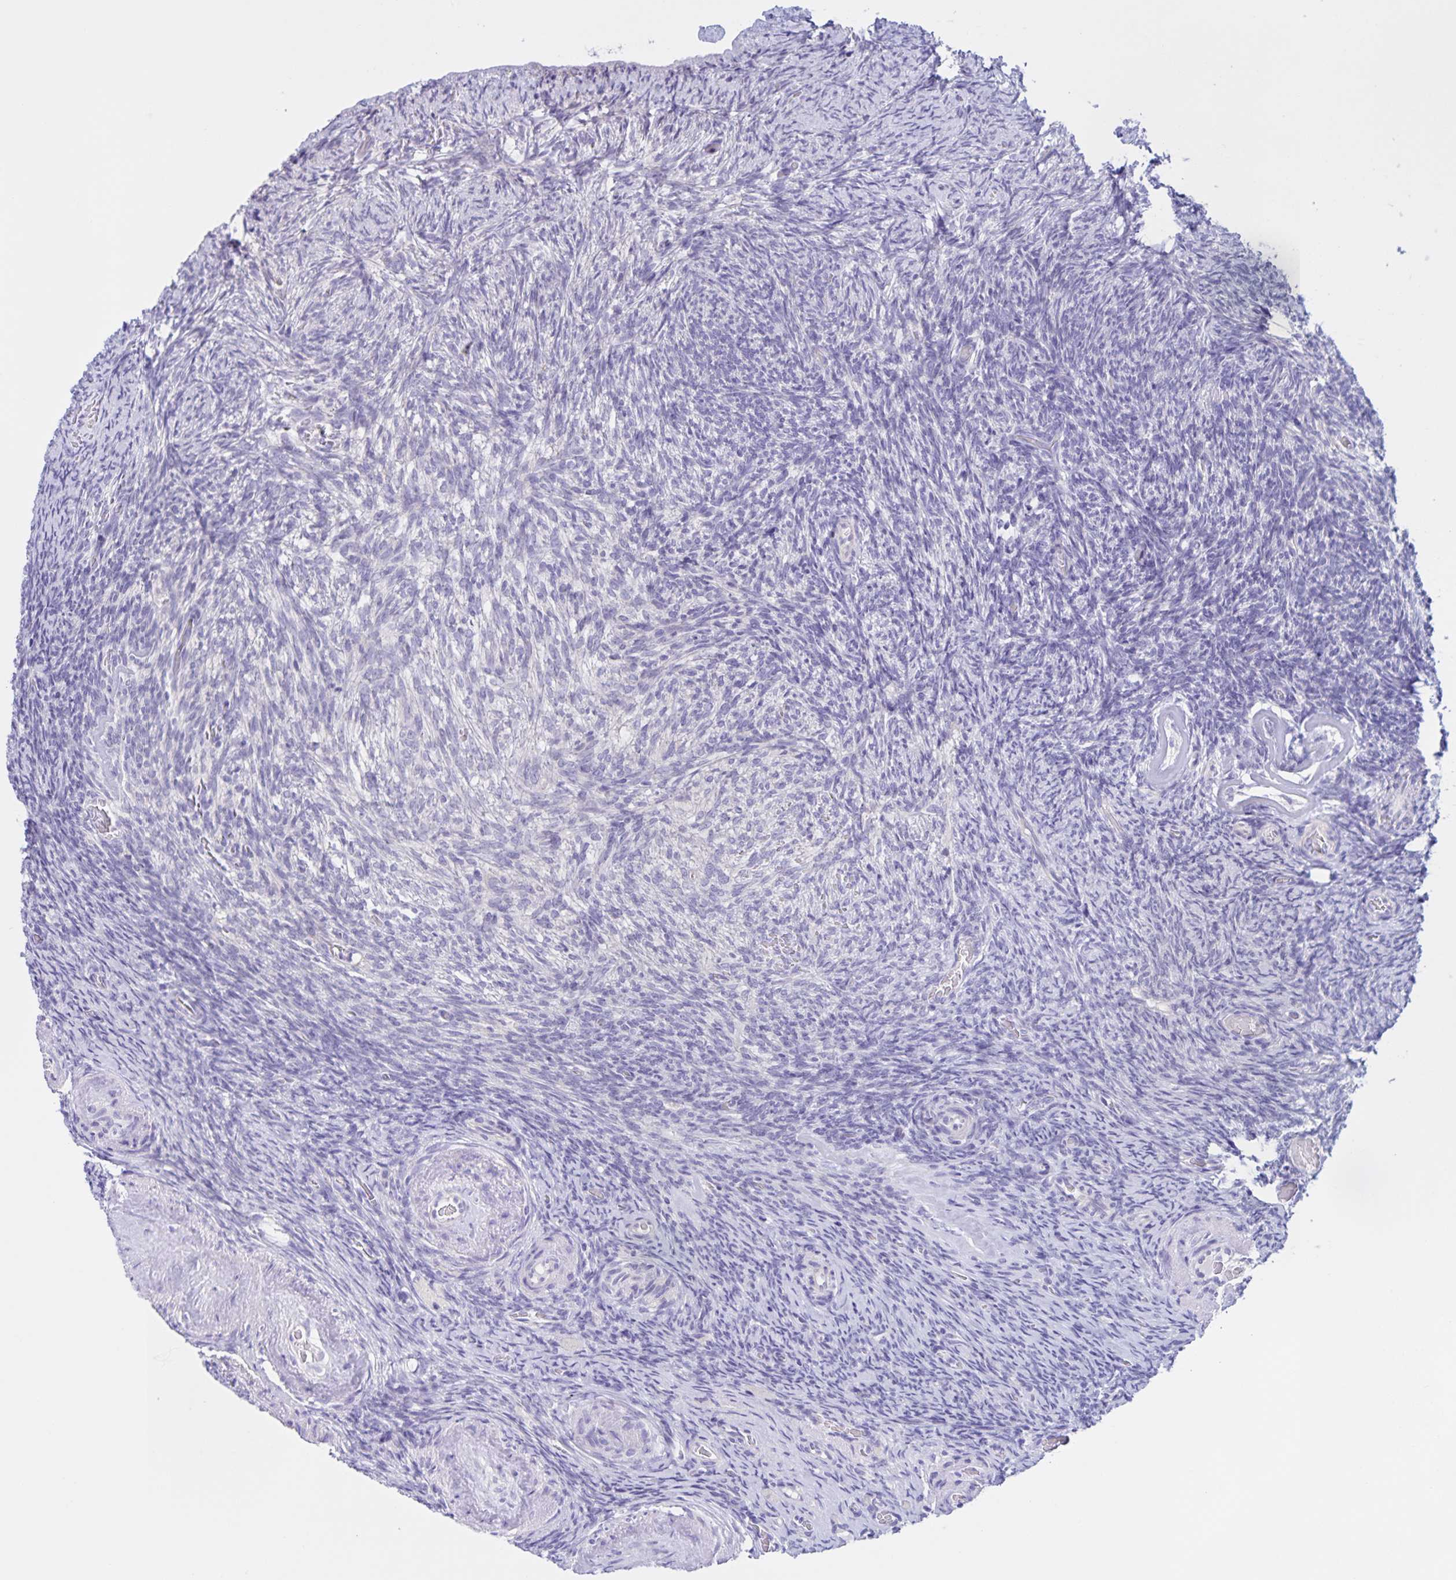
{"staining": {"intensity": "negative", "quantity": "none", "location": "none"}, "tissue": "ovary", "cell_type": "Ovarian stroma cells", "image_type": "normal", "snomed": [{"axis": "morphology", "description": "Normal tissue, NOS"}, {"axis": "topography", "description": "Ovary"}], "caption": "Ovarian stroma cells are negative for protein expression in benign human ovary.", "gene": "DMGDH", "patient": {"sex": "female", "age": 34}}